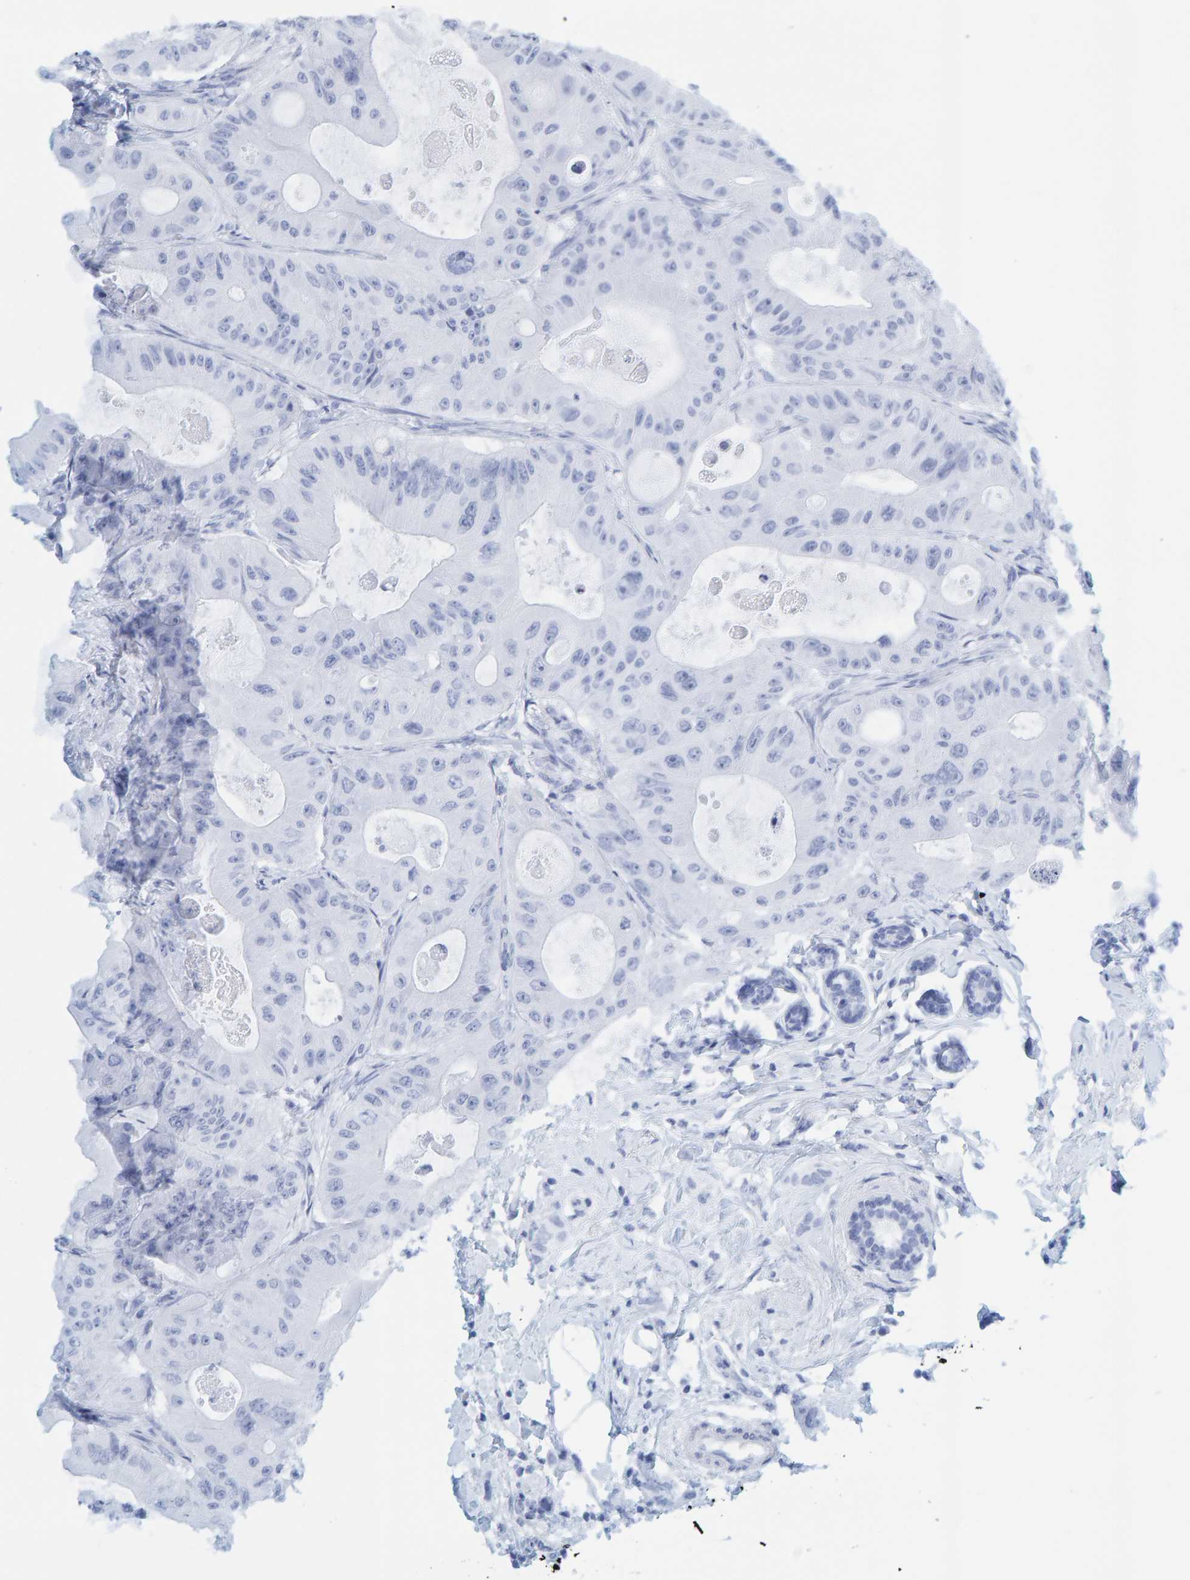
{"staining": {"intensity": "negative", "quantity": "none", "location": "none"}, "tissue": "colorectal cancer", "cell_type": "Tumor cells", "image_type": "cancer", "snomed": [{"axis": "morphology", "description": "Adenocarcinoma, NOS"}, {"axis": "topography", "description": "Colon"}], "caption": "Histopathology image shows no significant protein expression in tumor cells of adenocarcinoma (colorectal).", "gene": "MAP1B", "patient": {"sex": "female", "age": 46}}